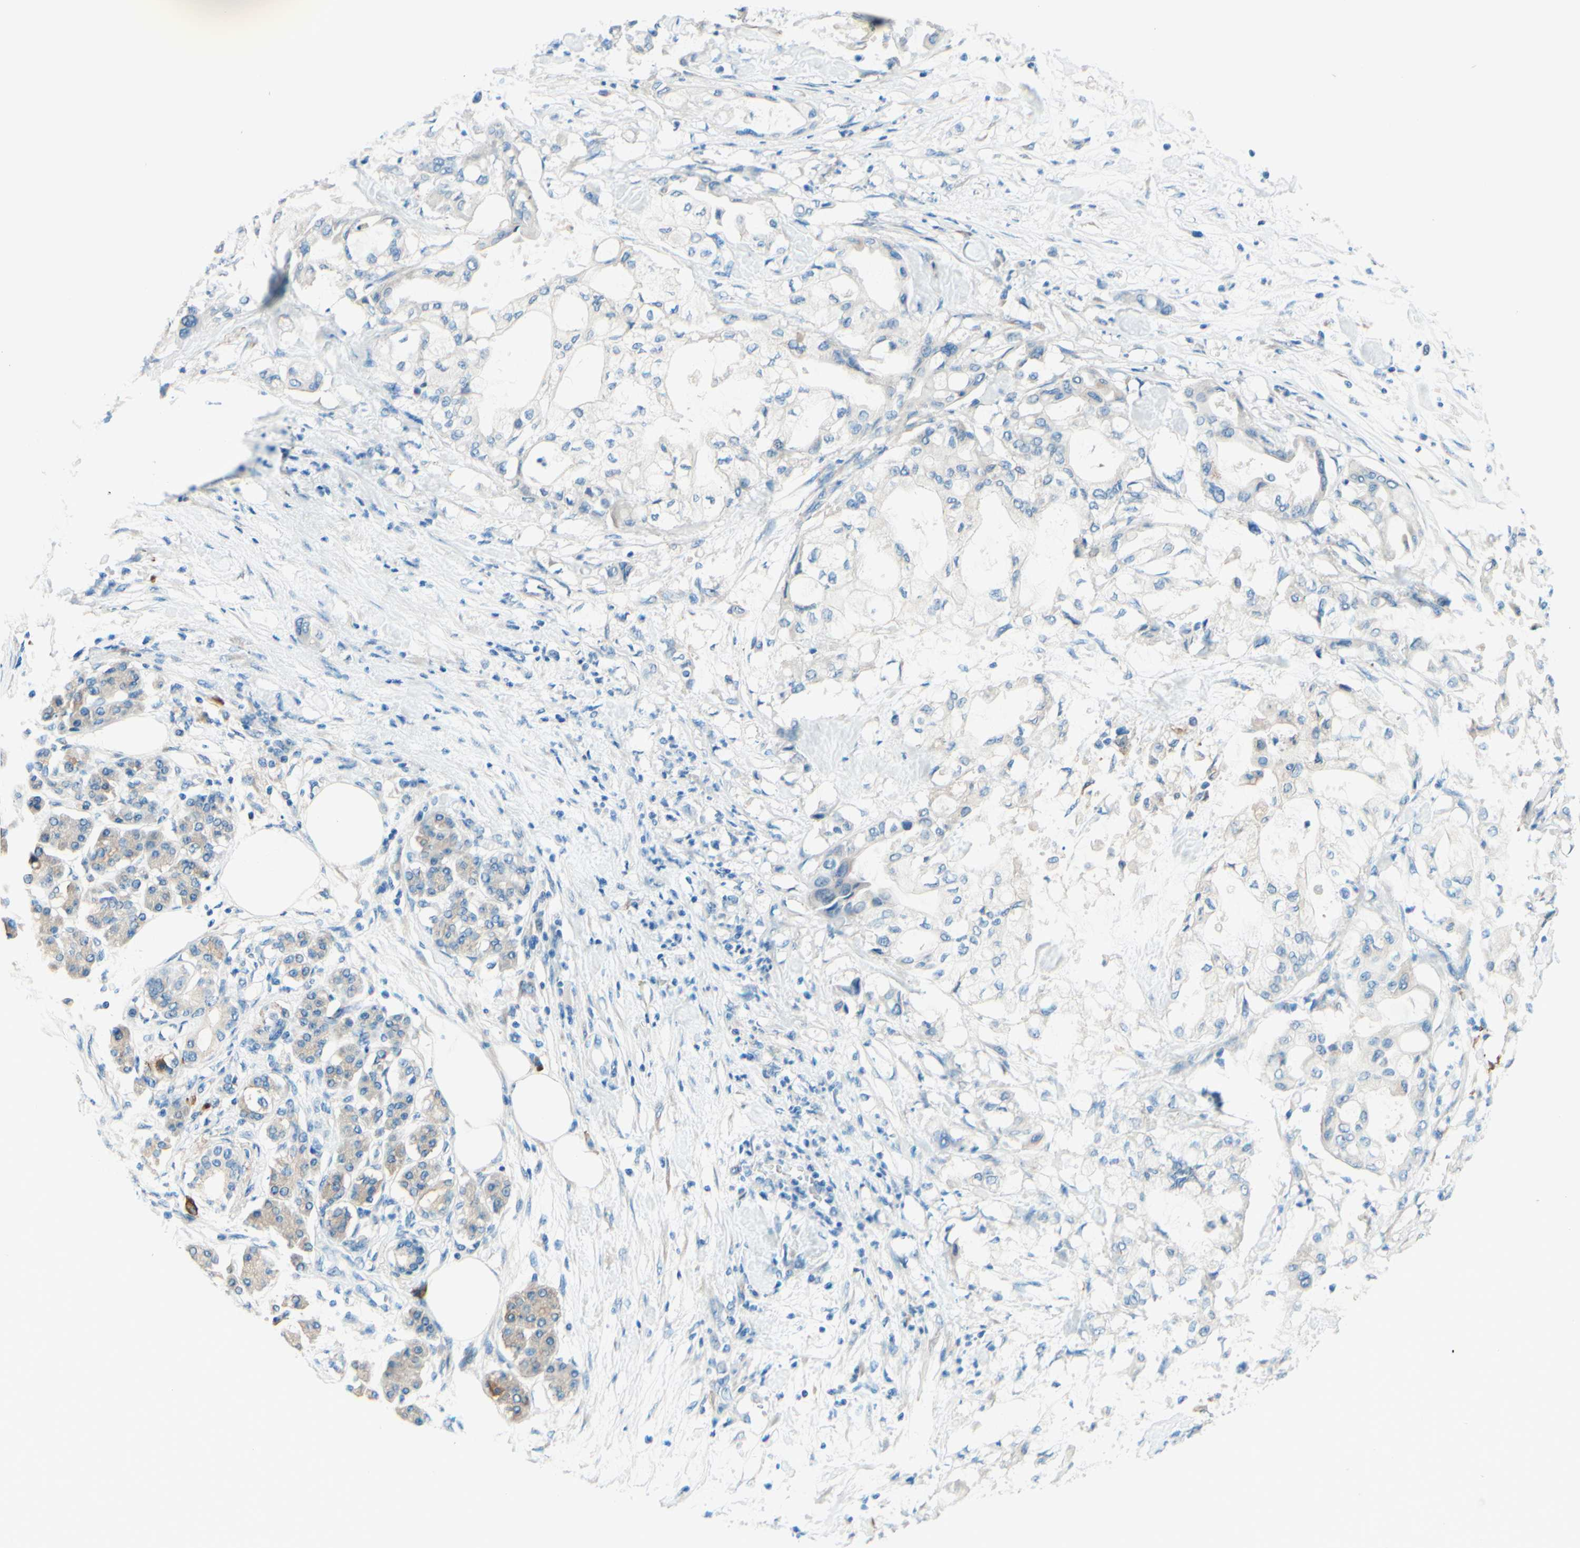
{"staining": {"intensity": "negative", "quantity": "none", "location": "none"}, "tissue": "pancreatic cancer", "cell_type": "Tumor cells", "image_type": "cancer", "snomed": [{"axis": "morphology", "description": "Adenocarcinoma, NOS"}, {"axis": "morphology", "description": "Adenocarcinoma, metastatic, NOS"}, {"axis": "topography", "description": "Lymph node"}, {"axis": "topography", "description": "Pancreas"}, {"axis": "topography", "description": "Duodenum"}], "caption": "The immunohistochemistry histopathology image has no significant staining in tumor cells of pancreatic metastatic adenocarcinoma tissue.", "gene": "PASD1", "patient": {"sex": "female", "age": 64}}